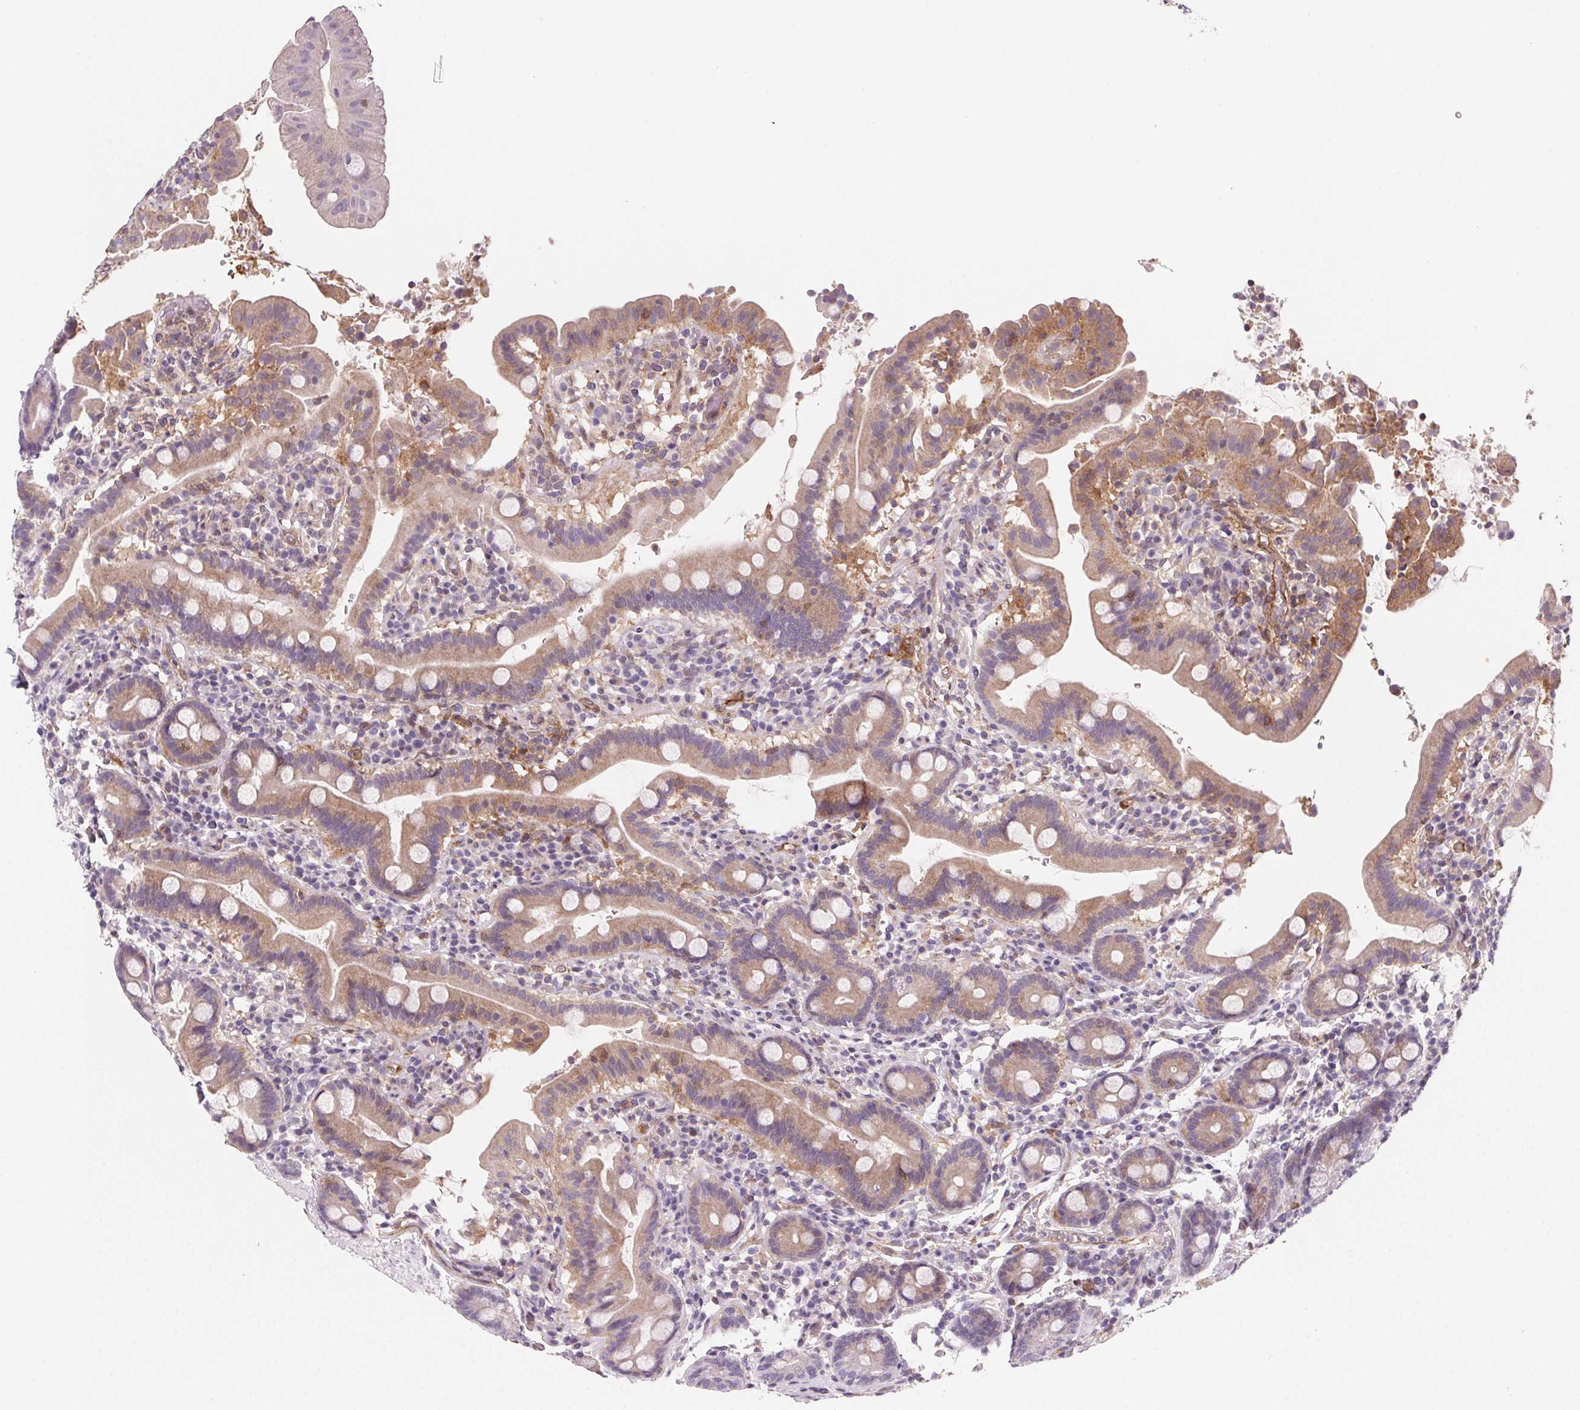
{"staining": {"intensity": "moderate", "quantity": ">75%", "location": "cytoplasmic/membranous"}, "tissue": "small intestine", "cell_type": "Glandular cells", "image_type": "normal", "snomed": [{"axis": "morphology", "description": "Normal tissue, NOS"}, {"axis": "topography", "description": "Small intestine"}], "caption": "Immunohistochemistry (IHC) staining of normal small intestine, which demonstrates medium levels of moderate cytoplasmic/membranous staining in about >75% of glandular cells indicating moderate cytoplasmic/membranous protein staining. The staining was performed using DAB (brown) for protein detection and nuclei were counterstained in hematoxylin (blue).", "gene": "GBP1", "patient": {"sex": "male", "age": 26}}